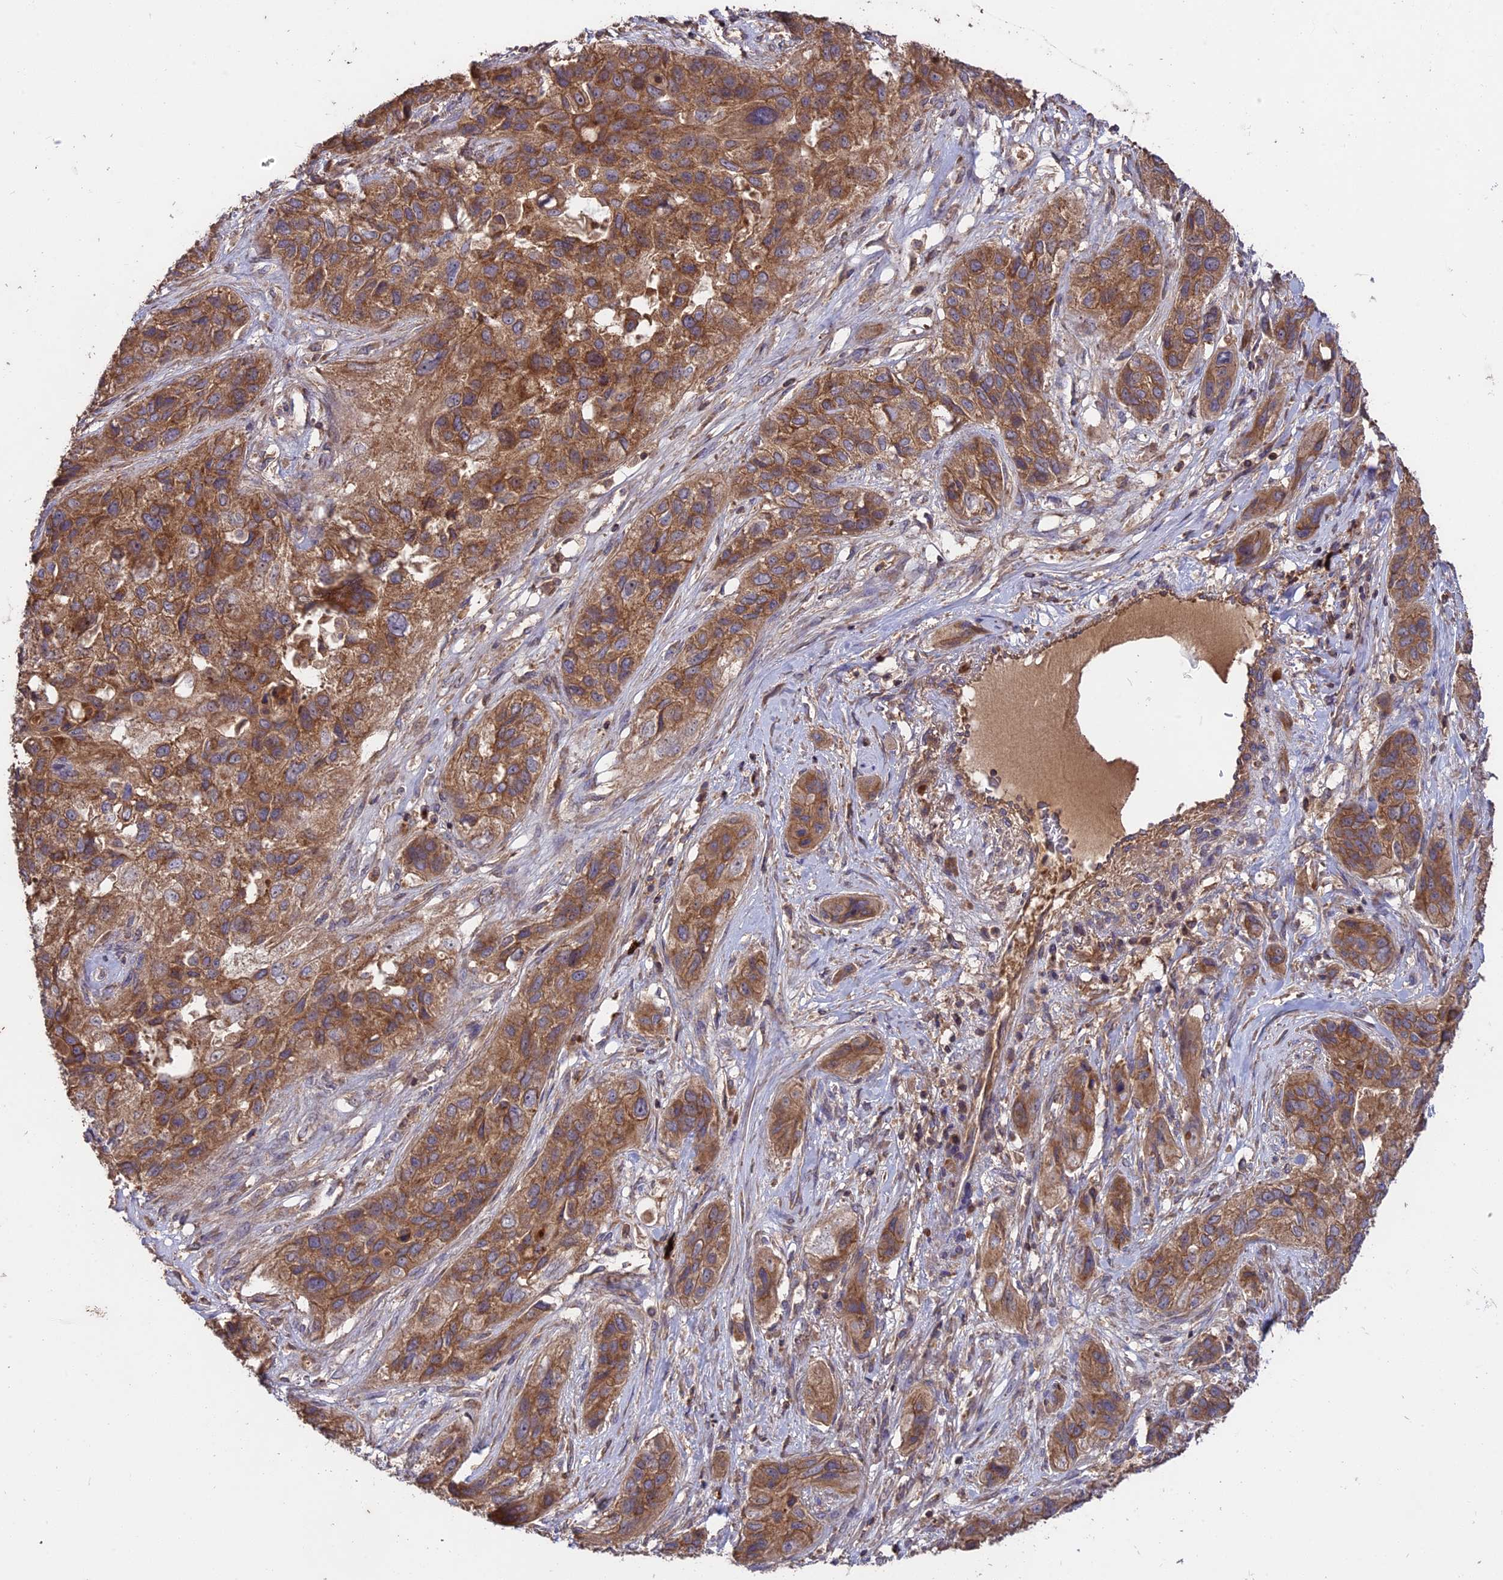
{"staining": {"intensity": "moderate", "quantity": ">75%", "location": "cytoplasmic/membranous"}, "tissue": "lung cancer", "cell_type": "Tumor cells", "image_type": "cancer", "snomed": [{"axis": "morphology", "description": "Squamous cell carcinoma, NOS"}, {"axis": "topography", "description": "Lung"}], "caption": "Protein staining reveals moderate cytoplasmic/membranous staining in approximately >75% of tumor cells in squamous cell carcinoma (lung).", "gene": "NUDT8", "patient": {"sex": "female", "age": 70}}